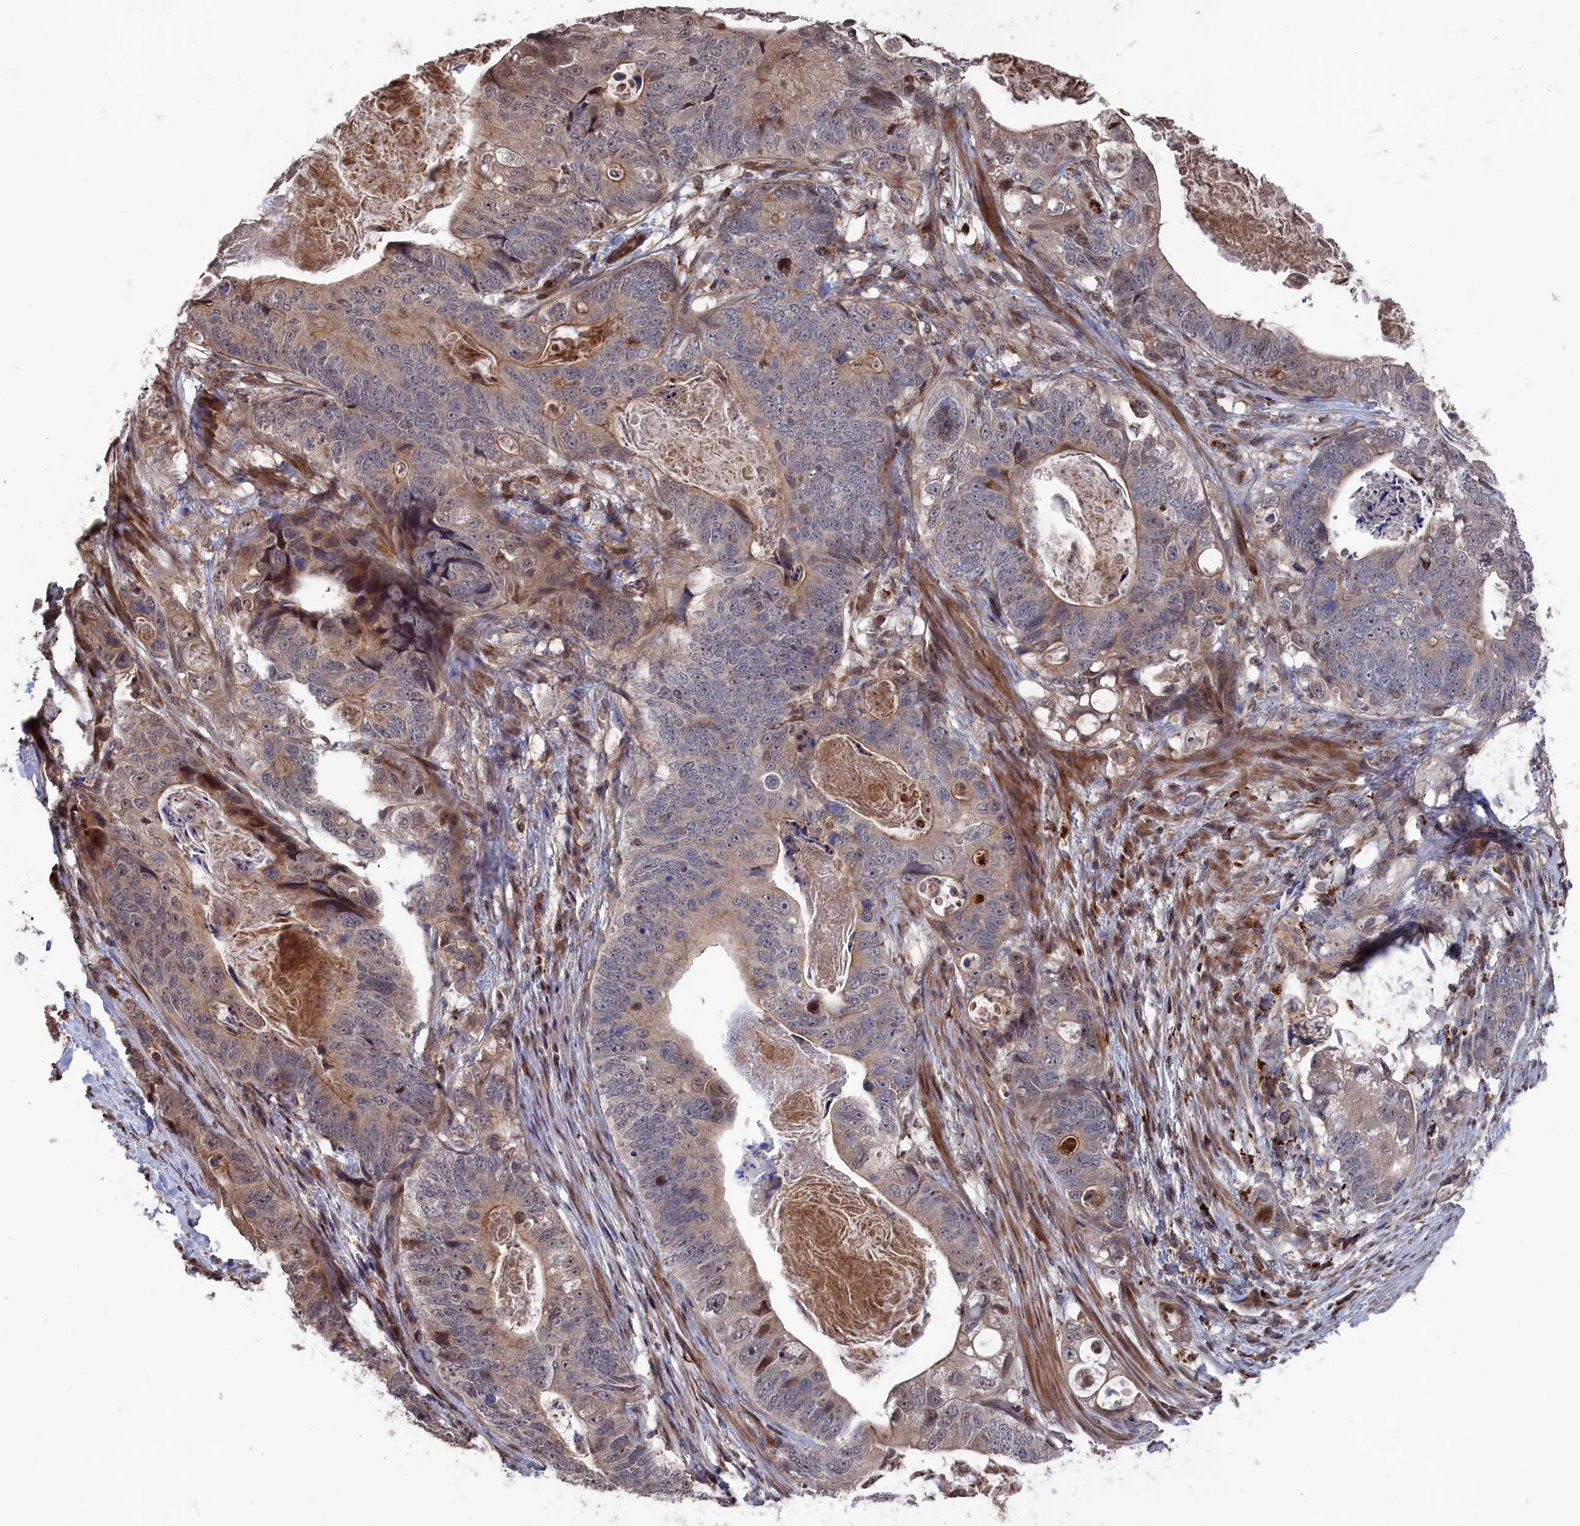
{"staining": {"intensity": "moderate", "quantity": "<25%", "location": "cytoplasmic/membranous,nuclear"}, "tissue": "stomach cancer", "cell_type": "Tumor cells", "image_type": "cancer", "snomed": [{"axis": "morphology", "description": "Normal tissue, NOS"}, {"axis": "morphology", "description": "Adenocarcinoma, NOS"}, {"axis": "topography", "description": "Stomach"}], "caption": "Immunohistochemistry staining of stomach cancer (adenocarcinoma), which exhibits low levels of moderate cytoplasmic/membranous and nuclear staining in approximately <25% of tumor cells indicating moderate cytoplasmic/membranous and nuclear protein expression. The staining was performed using DAB (brown) for protein detection and nuclei were counterstained in hematoxylin (blue).", "gene": "PLA2G15", "patient": {"sex": "female", "age": 89}}